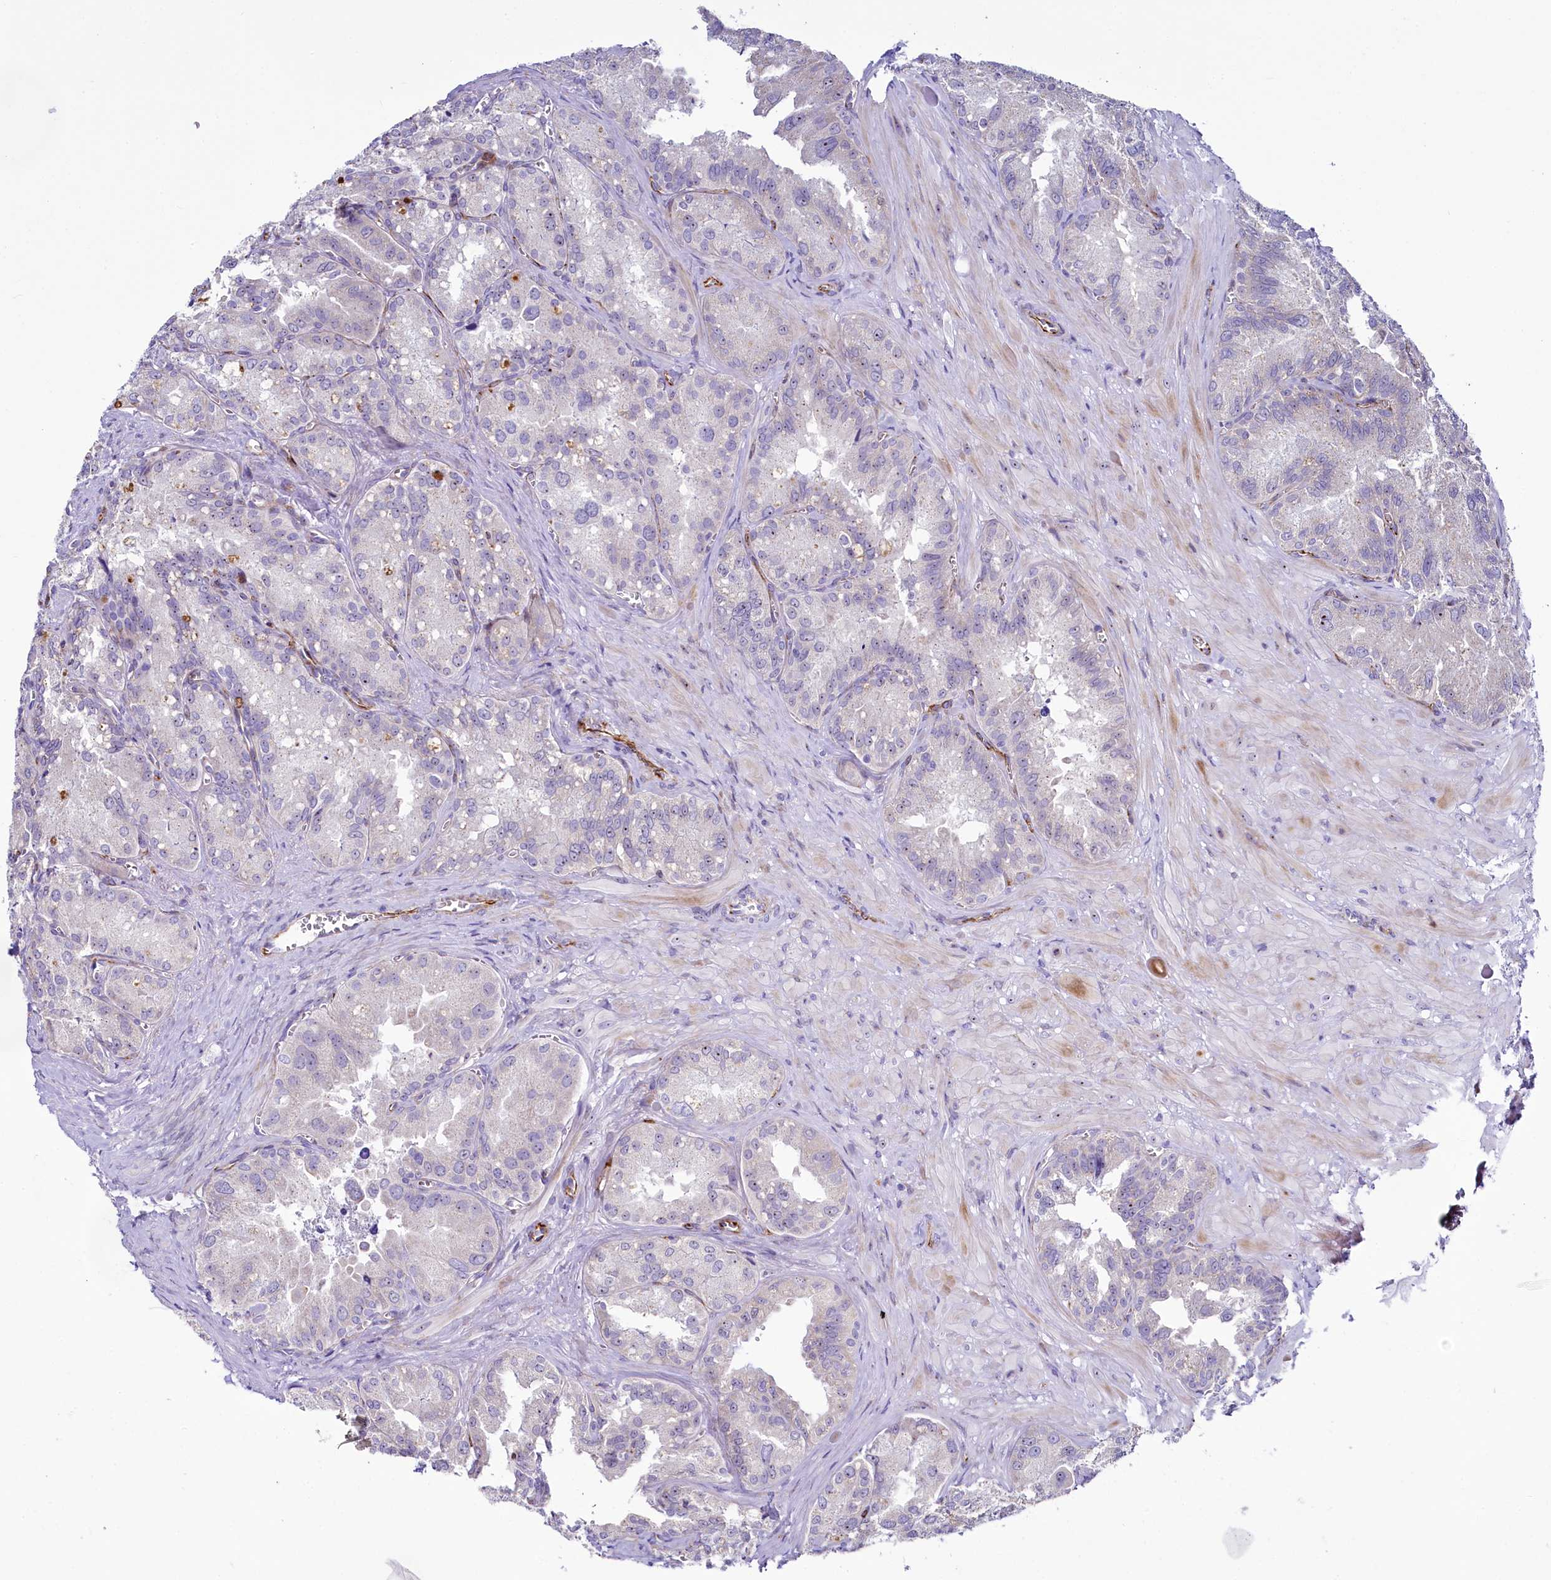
{"staining": {"intensity": "weak", "quantity": "<25%", "location": "nuclear"}, "tissue": "seminal vesicle", "cell_type": "Glandular cells", "image_type": "normal", "snomed": [{"axis": "morphology", "description": "Normal tissue, NOS"}, {"axis": "topography", "description": "Seminal veicle"}], "caption": "This is an immunohistochemistry (IHC) micrograph of benign seminal vesicle. There is no staining in glandular cells.", "gene": "SH3TC2", "patient": {"sex": "male", "age": 62}}